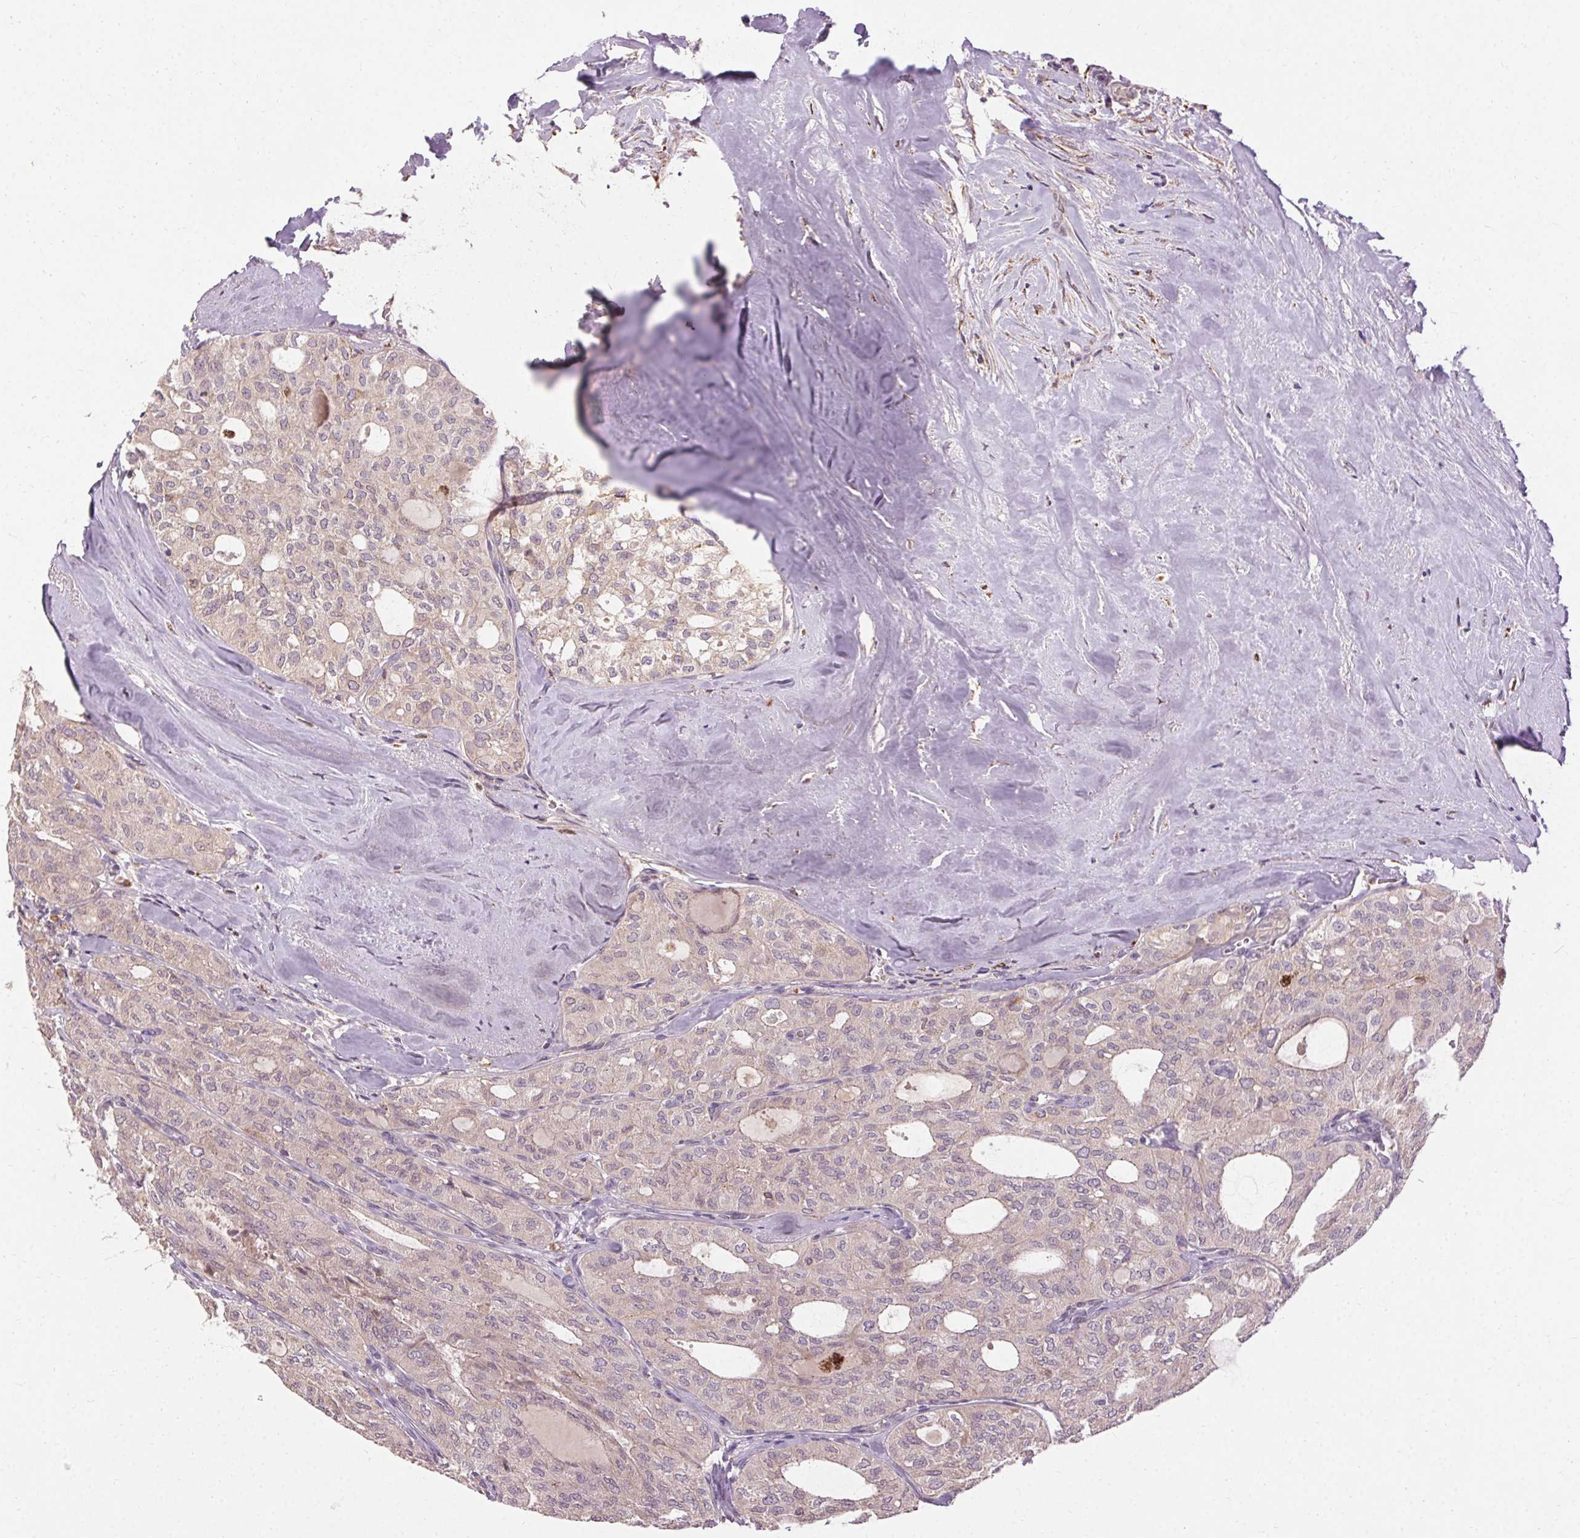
{"staining": {"intensity": "weak", "quantity": ">75%", "location": "cytoplasmic/membranous"}, "tissue": "thyroid cancer", "cell_type": "Tumor cells", "image_type": "cancer", "snomed": [{"axis": "morphology", "description": "Follicular adenoma carcinoma, NOS"}, {"axis": "topography", "description": "Thyroid gland"}], "caption": "A micrograph showing weak cytoplasmic/membranous staining in approximately >75% of tumor cells in thyroid follicular adenoma carcinoma, as visualized by brown immunohistochemical staining.", "gene": "REP15", "patient": {"sex": "male", "age": 75}}